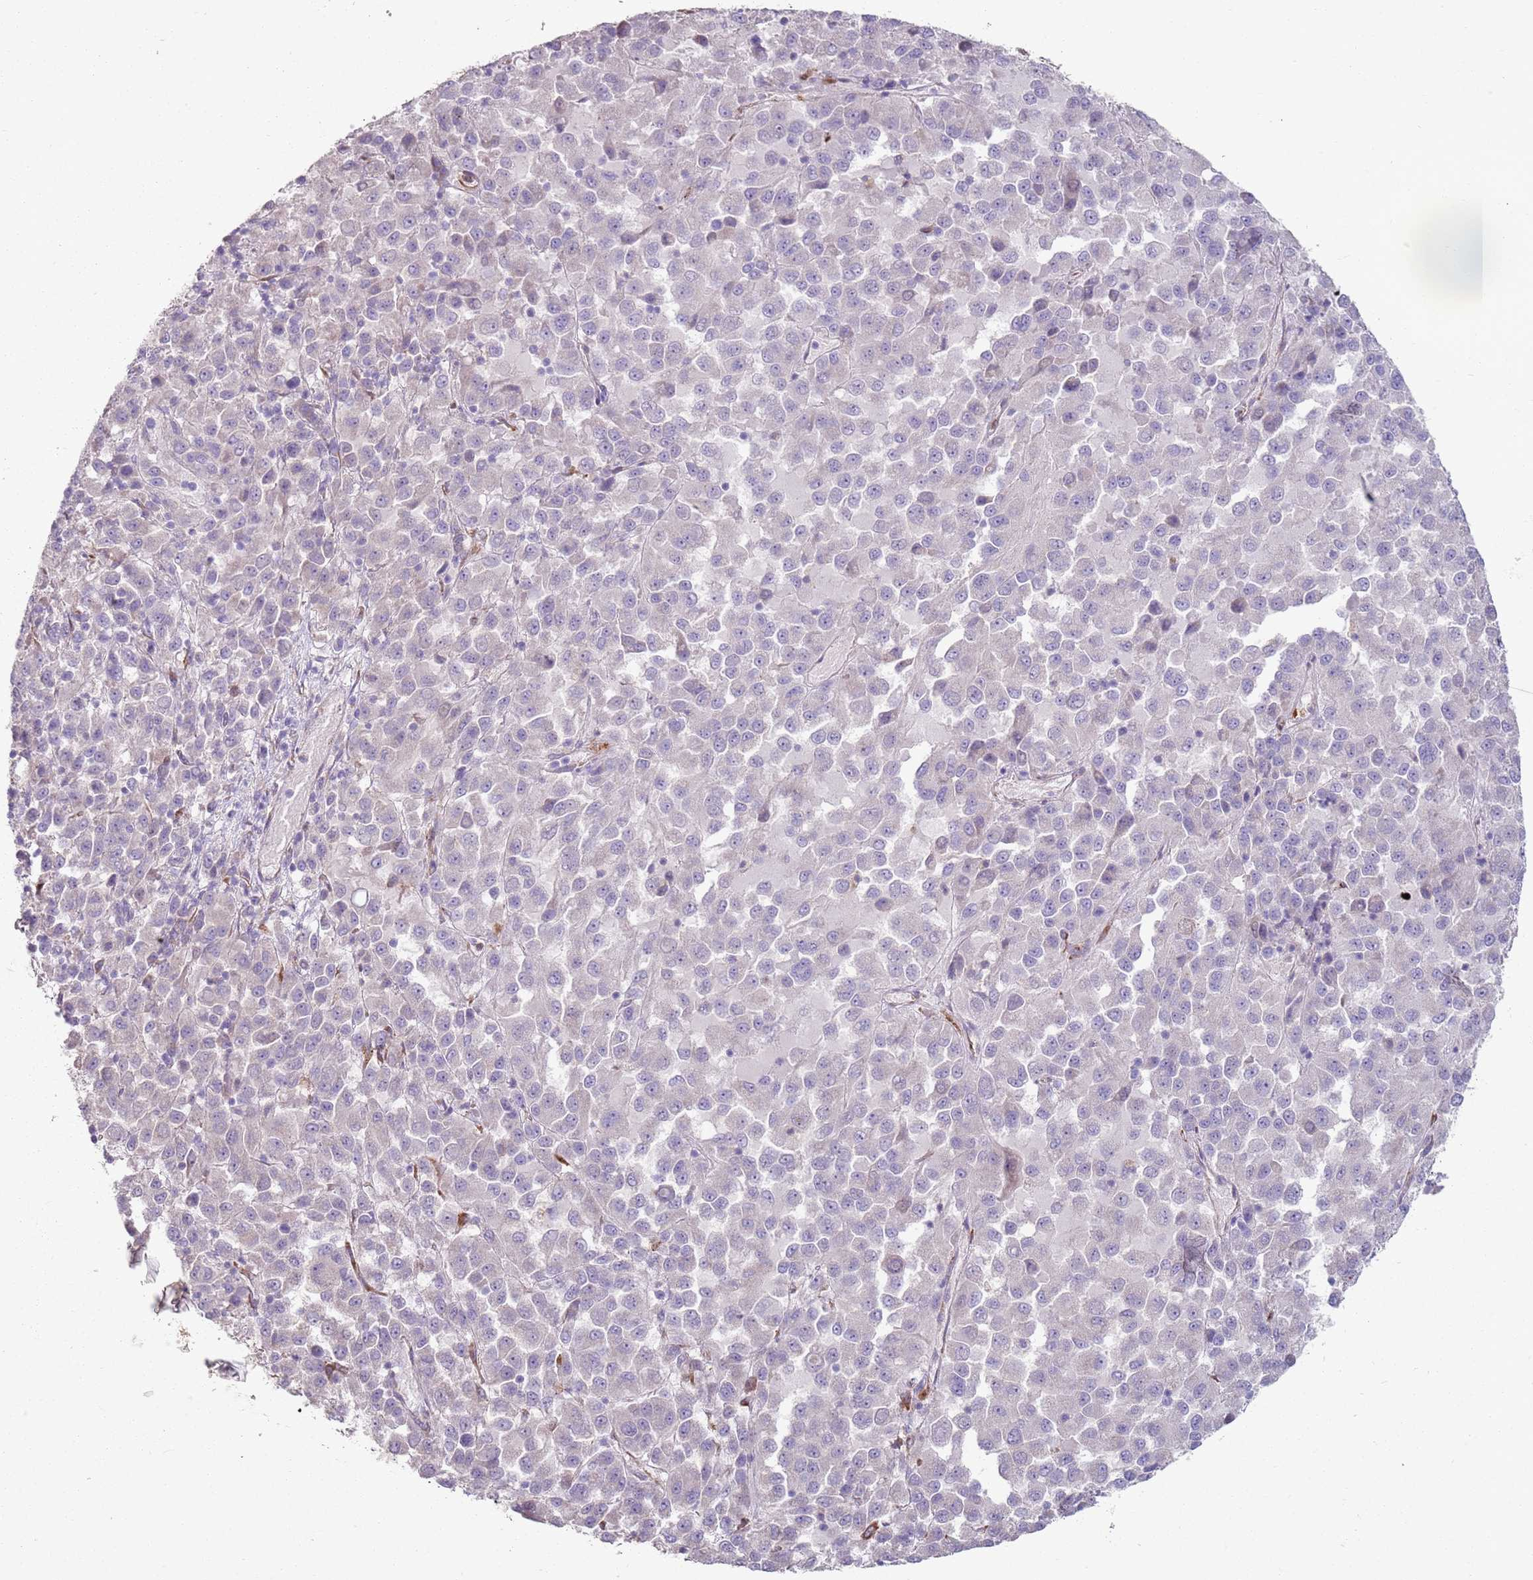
{"staining": {"intensity": "negative", "quantity": "none", "location": "none"}, "tissue": "melanoma", "cell_type": "Tumor cells", "image_type": "cancer", "snomed": [{"axis": "morphology", "description": "Malignant melanoma, Metastatic site"}, {"axis": "topography", "description": "Lung"}], "caption": "High power microscopy micrograph of an immunohistochemistry (IHC) photomicrograph of melanoma, revealing no significant staining in tumor cells.", "gene": "PHLPP2", "patient": {"sex": "male", "age": 64}}